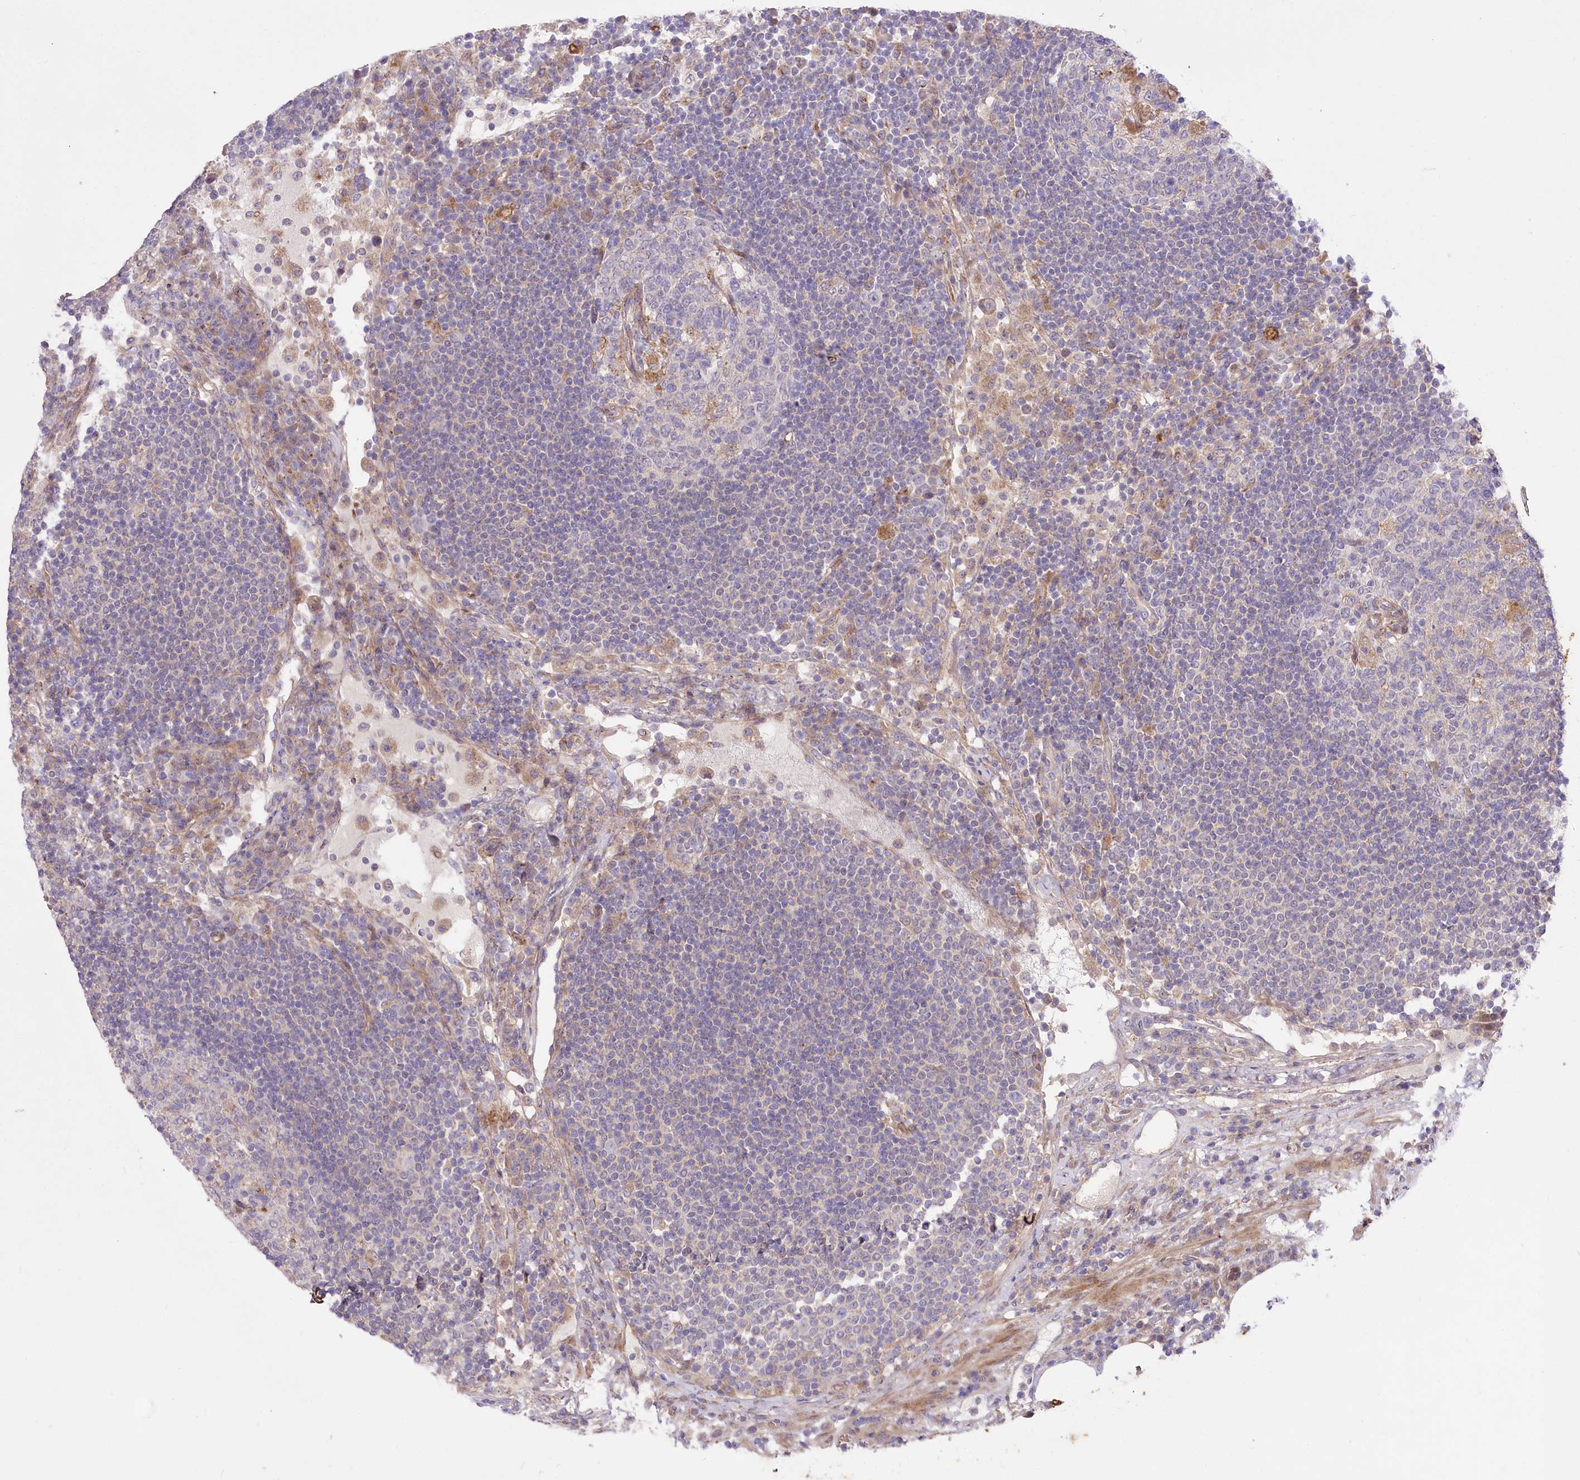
{"staining": {"intensity": "negative", "quantity": "none", "location": "none"}, "tissue": "lymph node", "cell_type": "Germinal center cells", "image_type": "normal", "snomed": [{"axis": "morphology", "description": "Normal tissue, NOS"}, {"axis": "topography", "description": "Lymph node"}], "caption": "High magnification brightfield microscopy of unremarkable lymph node stained with DAB (brown) and counterstained with hematoxylin (blue): germinal center cells show no significant expression.", "gene": "TRUB1", "patient": {"sex": "female", "age": 53}}